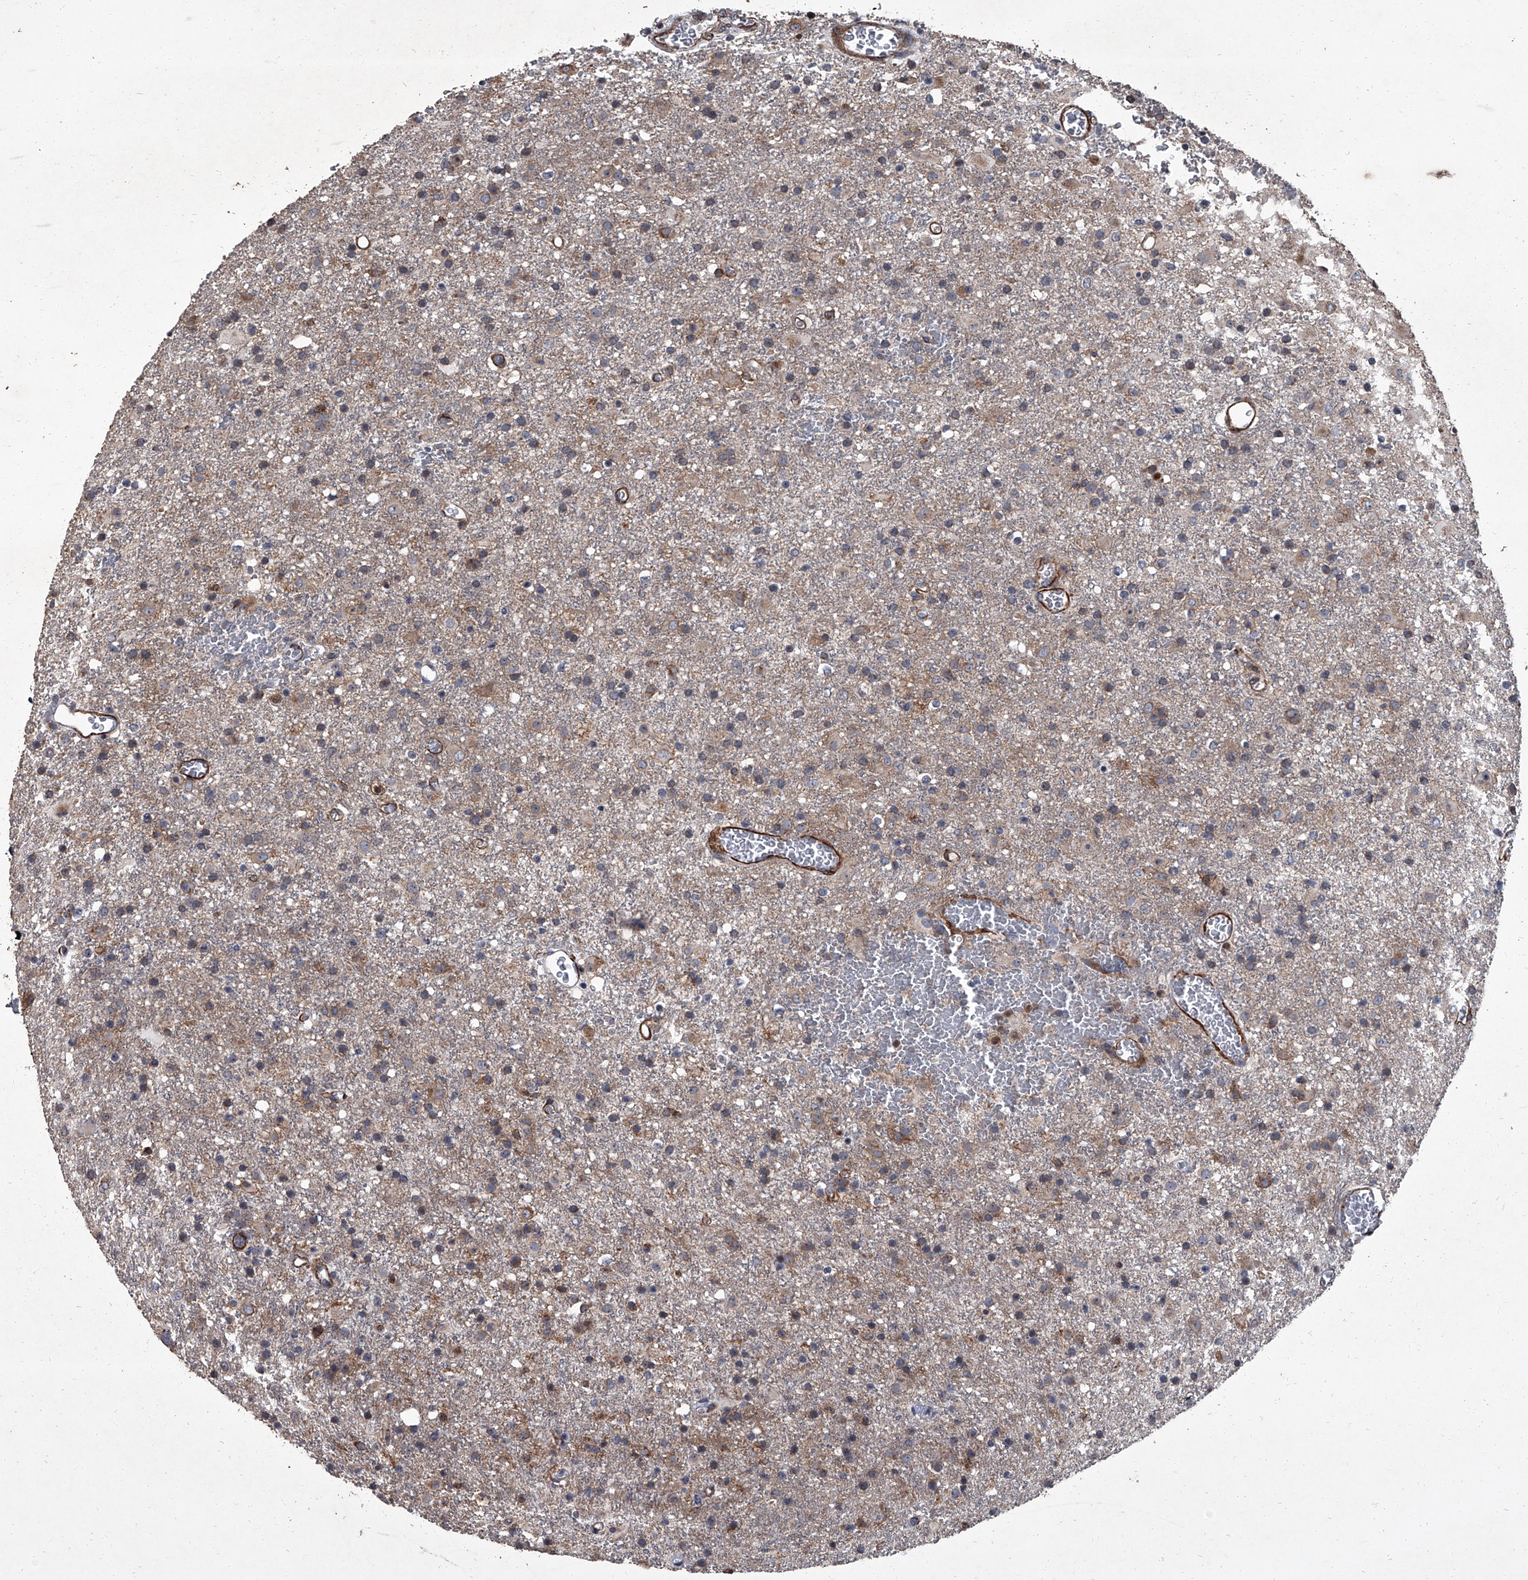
{"staining": {"intensity": "weak", "quantity": "25%-75%", "location": "cytoplasmic/membranous"}, "tissue": "glioma", "cell_type": "Tumor cells", "image_type": "cancer", "snomed": [{"axis": "morphology", "description": "Glioma, malignant, Low grade"}, {"axis": "topography", "description": "Brain"}], "caption": "DAB immunohistochemical staining of low-grade glioma (malignant) displays weak cytoplasmic/membranous protein expression in about 25%-75% of tumor cells.", "gene": "SIRT4", "patient": {"sex": "male", "age": 65}}